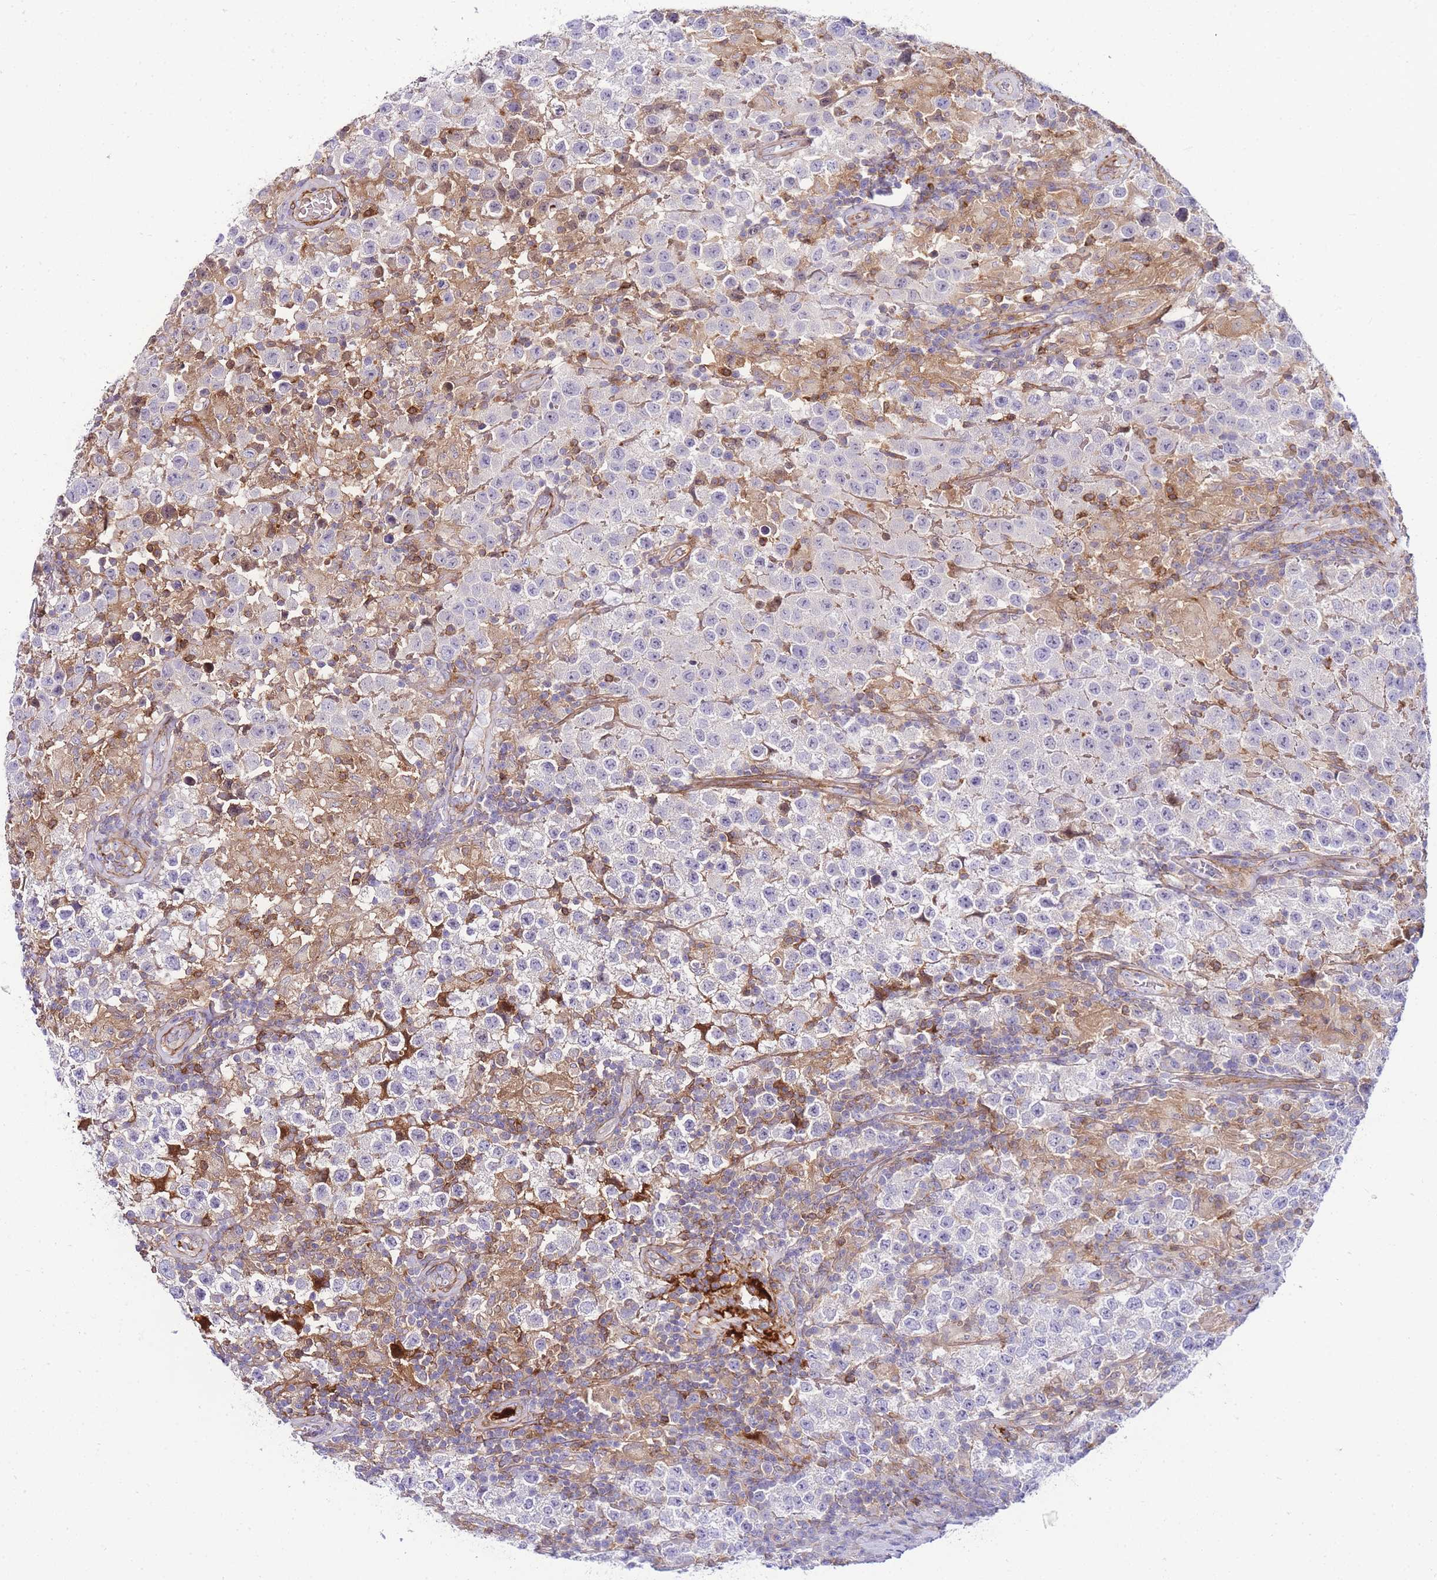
{"staining": {"intensity": "negative", "quantity": "none", "location": "none"}, "tissue": "testis cancer", "cell_type": "Tumor cells", "image_type": "cancer", "snomed": [{"axis": "morphology", "description": "Seminoma, NOS"}, {"axis": "morphology", "description": "Carcinoma, Embryonal, NOS"}, {"axis": "topography", "description": "Testis"}], "caption": "Immunohistochemical staining of human testis seminoma reveals no significant expression in tumor cells. (DAB (3,3'-diaminobenzidine) immunohistochemistry (IHC) visualized using brightfield microscopy, high magnification).", "gene": "FBN3", "patient": {"sex": "male", "age": 41}}